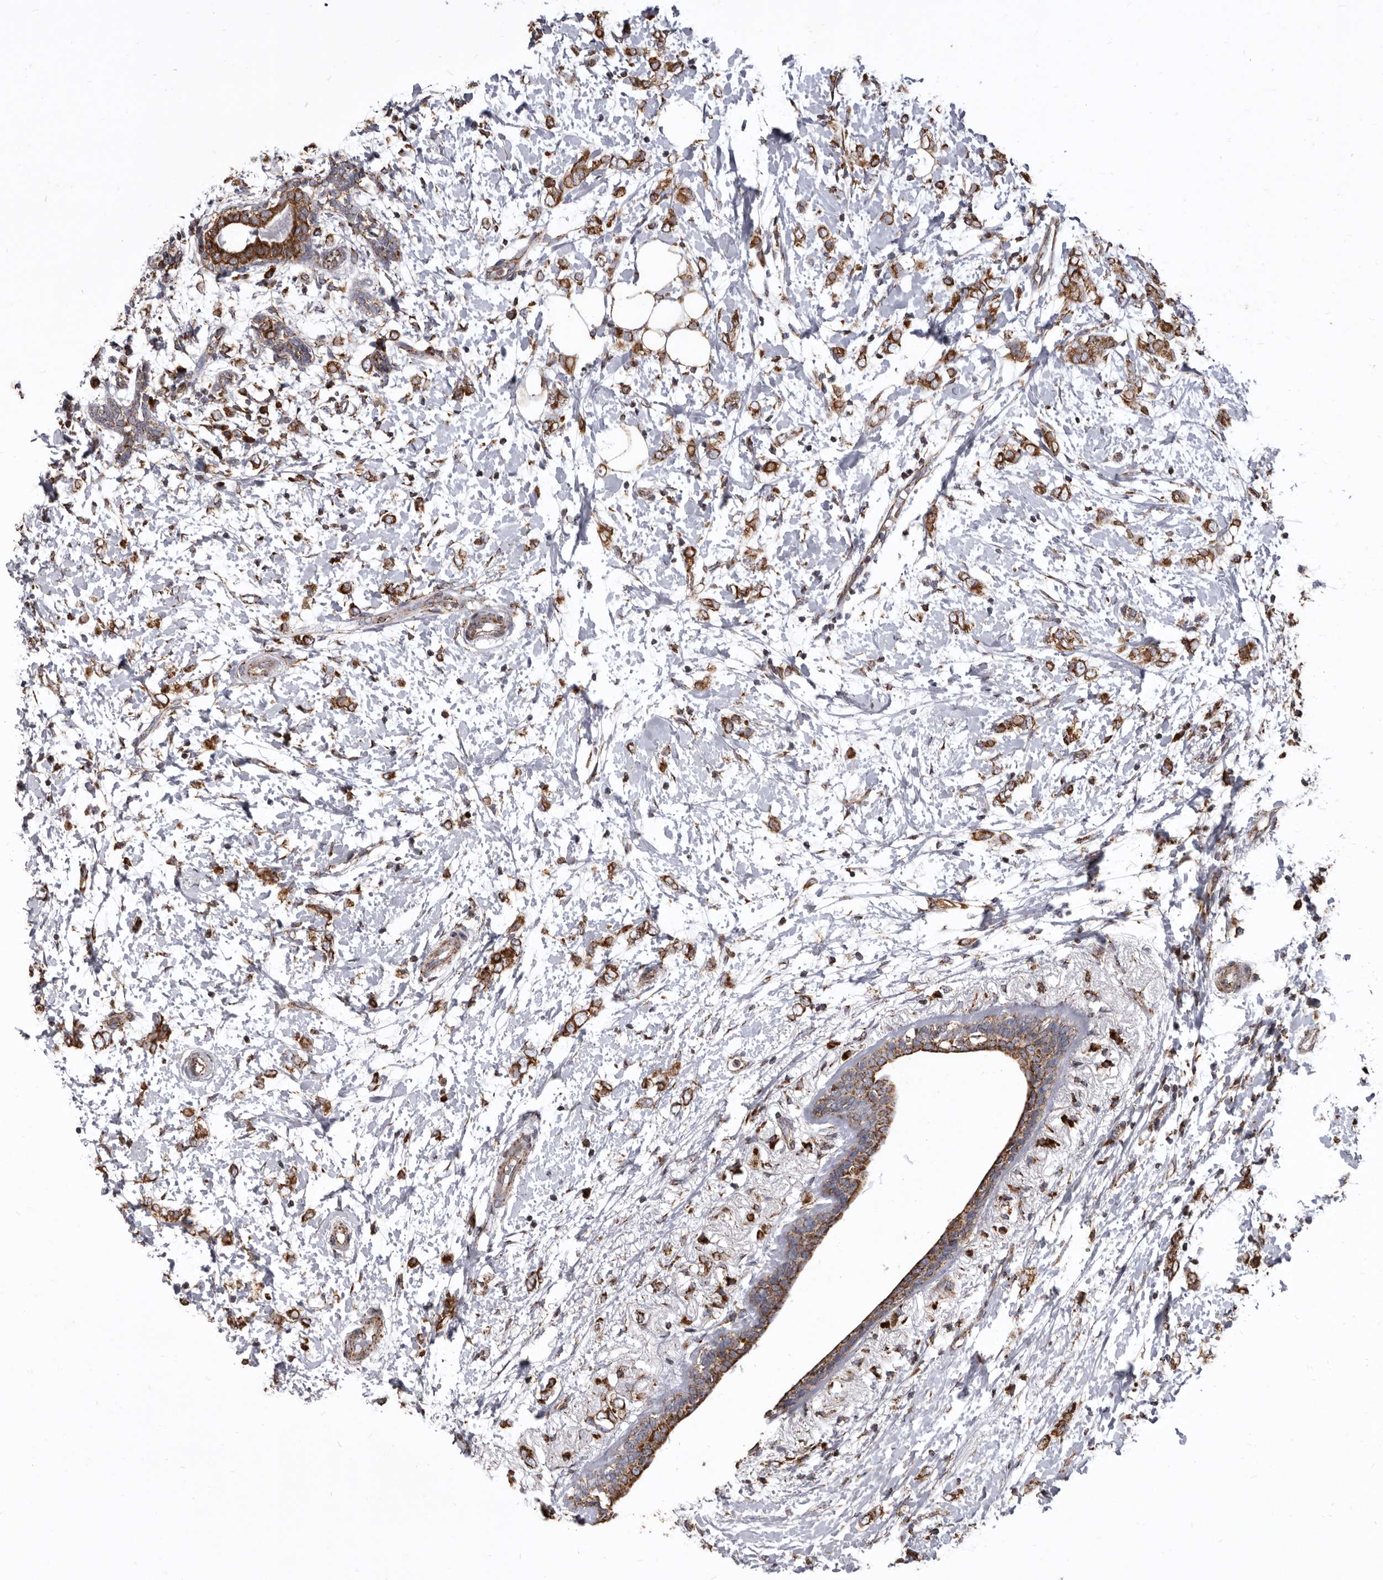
{"staining": {"intensity": "strong", "quantity": ">75%", "location": "cytoplasmic/membranous"}, "tissue": "breast cancer", "cell_type": "Tumor cells", "image_type": "cancer", "snomed": [{"axis": "morphology", "description": "Normal tissue, NOS"}, {"axis": "morphology", "description": "Lobular carcinoma"}, {"axis": "topography", "description": "Breast"}], "caption": "This micrograph reveals immunohistochemistry staining of human breast cancer (lobular carcinoma), with high strong cytoplasmic/membranous expression in about >75% of tumor cells.", "gene": "CDK5RAP3", "patient": {"sex": "female", "age": 47}}